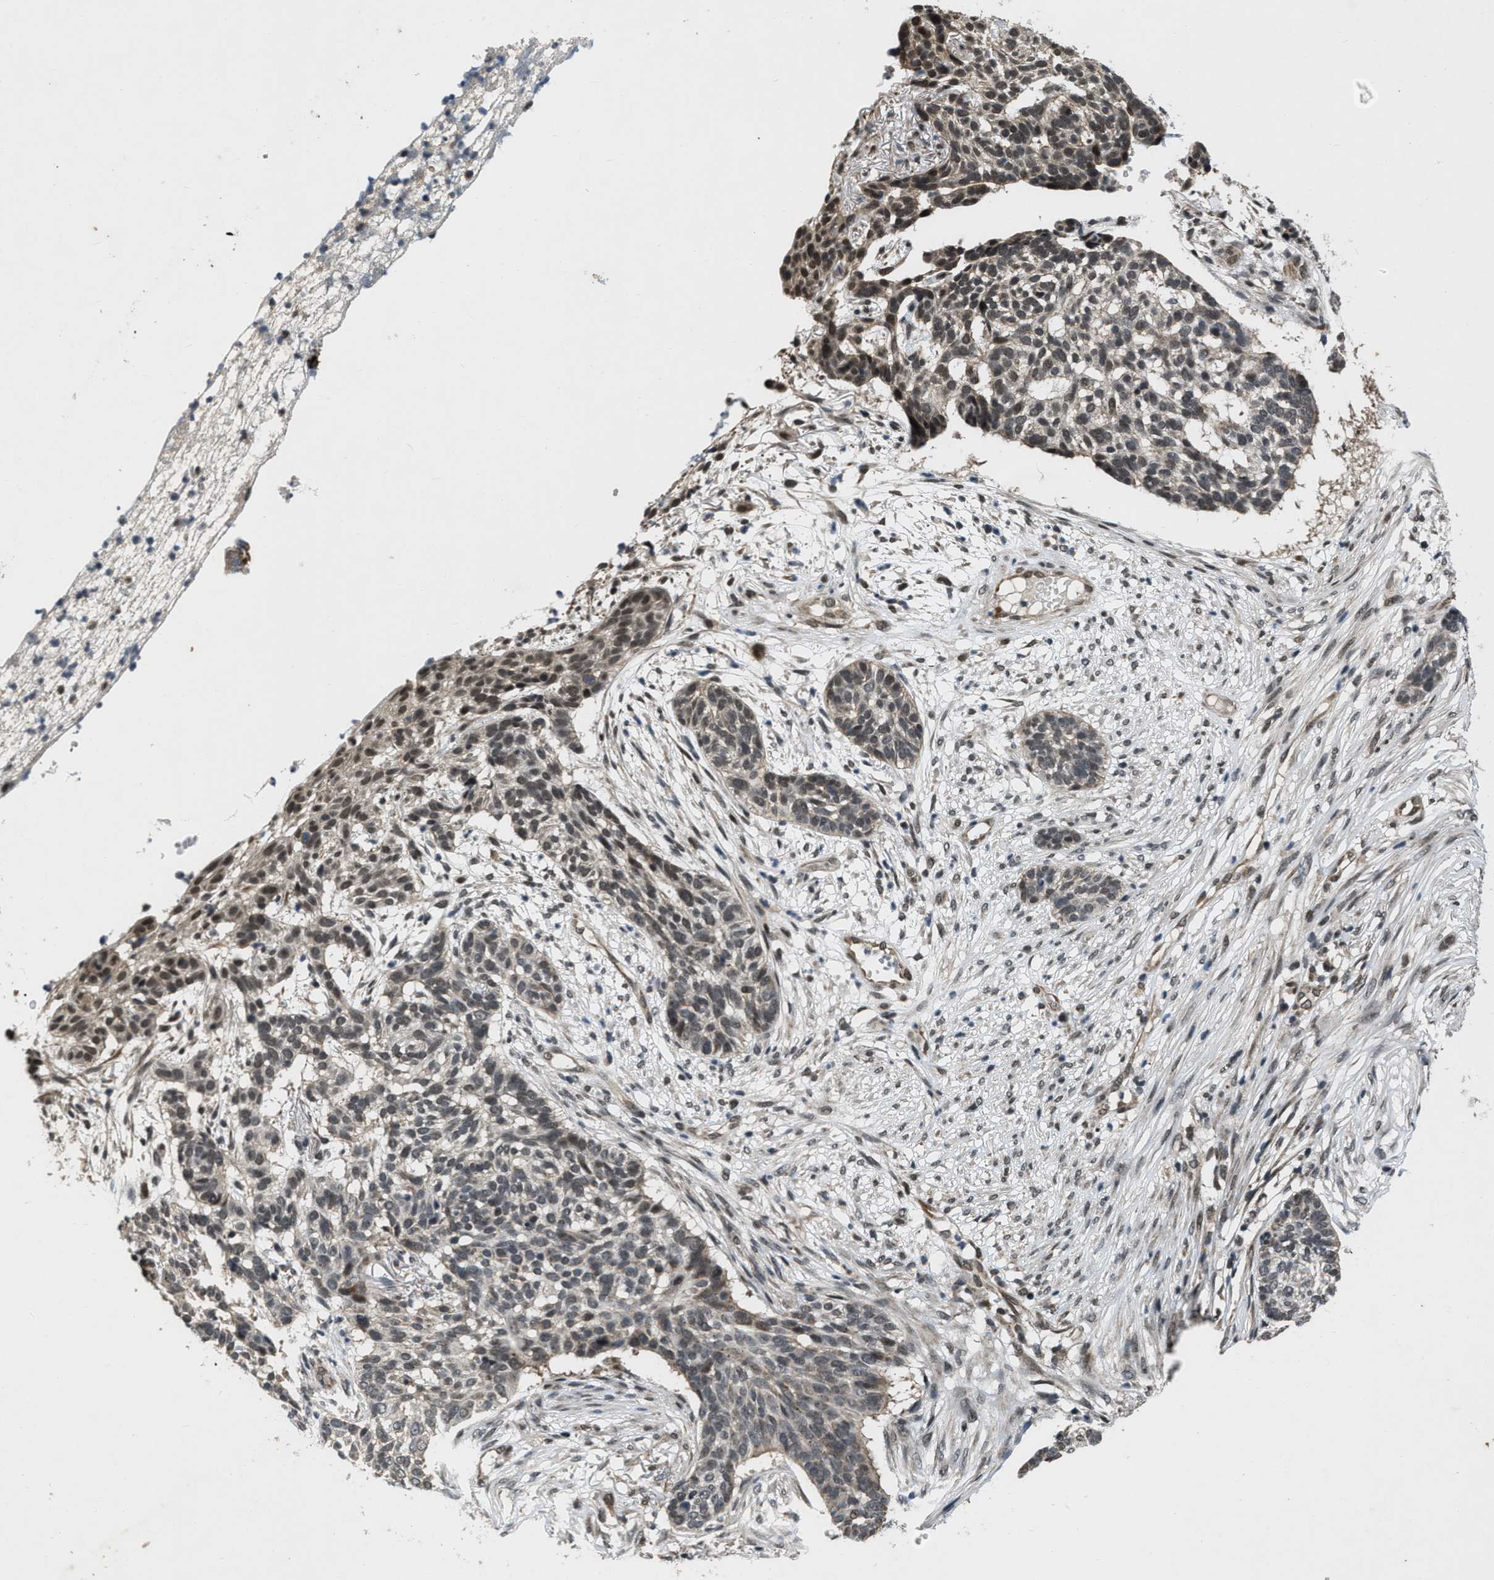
{"staining": {"intensity": "weak", "quantity": "<25%", "location": "nuclear"}, "tissue": "skin cancer", "cell_type": "Tumor cells", "image_type": "cancer", "snomed": [{"axis": "morphology", "description": "Basal cell carcinoma"}, {"axis": "topography", "description": "Skin"}], "caption": "This is an IHC histopathology image of skin cancer (basal cell carcinoma). There is no expression in tumor cells.", "gene": "ZNHIT1", "patient": {"sex": "male", "age": 85}}